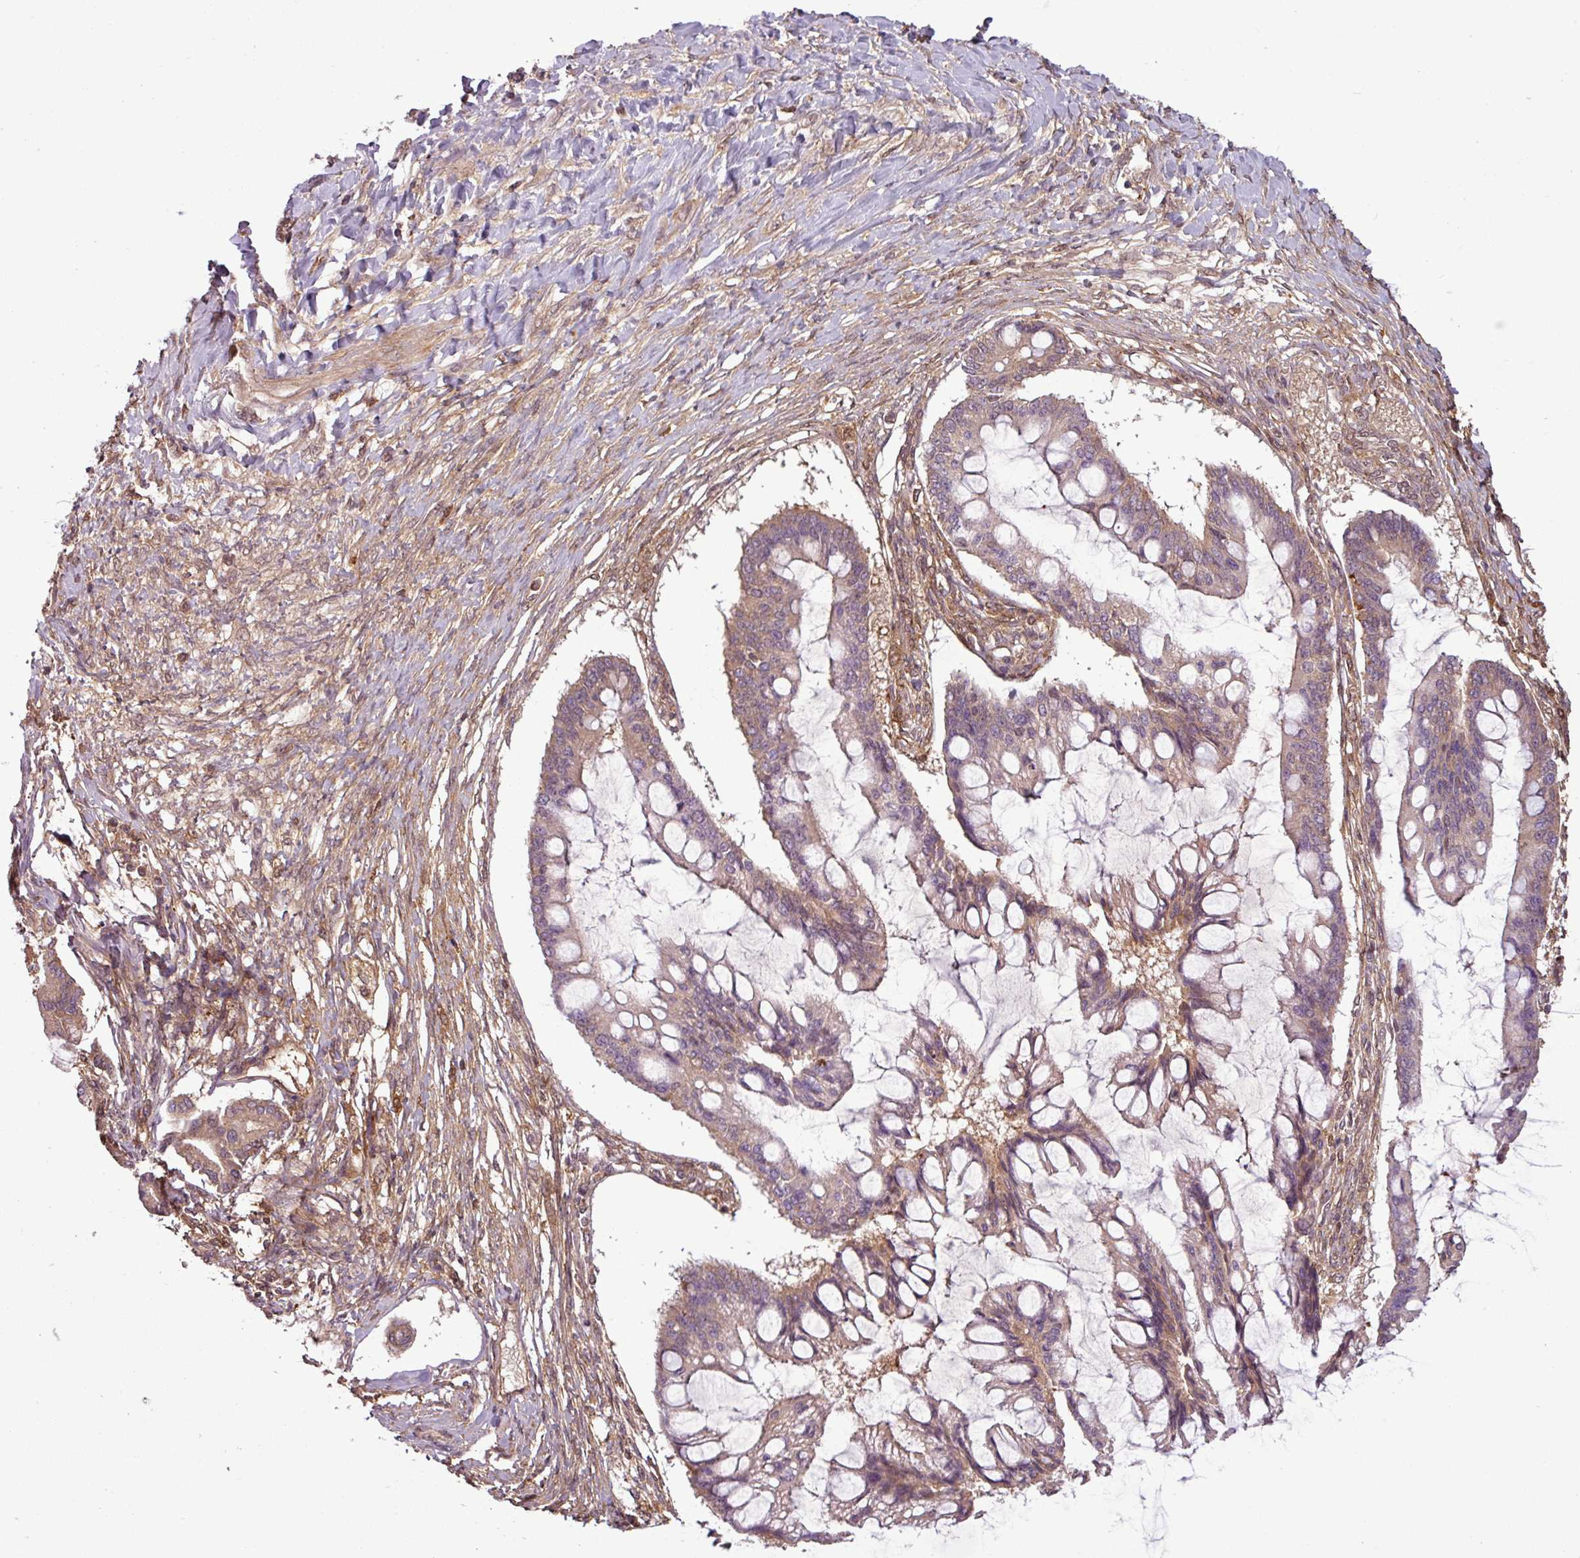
{"staining": {"intensity": "weak", "quantity": "25%-75%", "location": "cytoplasmic/membranous"}, "tissue": "ovarian cancer", "cell_type": "Tumor cells", "image_type": "cancer", "snomed": [{"axis": "morphology", "description": "Cystadenocarcinoma, mucinous, NOS"}, {"axis": "topography", "description": "Ovary"}], "caption": "This photomicrograph exhibits mucinous cystadenocarcinoma (ovarian) stained with immunohistochemistry (IHC) to label a protein in brown. The cytoplasmic/membranous of tumor cells show weak positivity for the protein. Nuclei are counter-stained blue.", "gene": "SH3BGRL", "patient": {"sex": "female", "age": 73}}